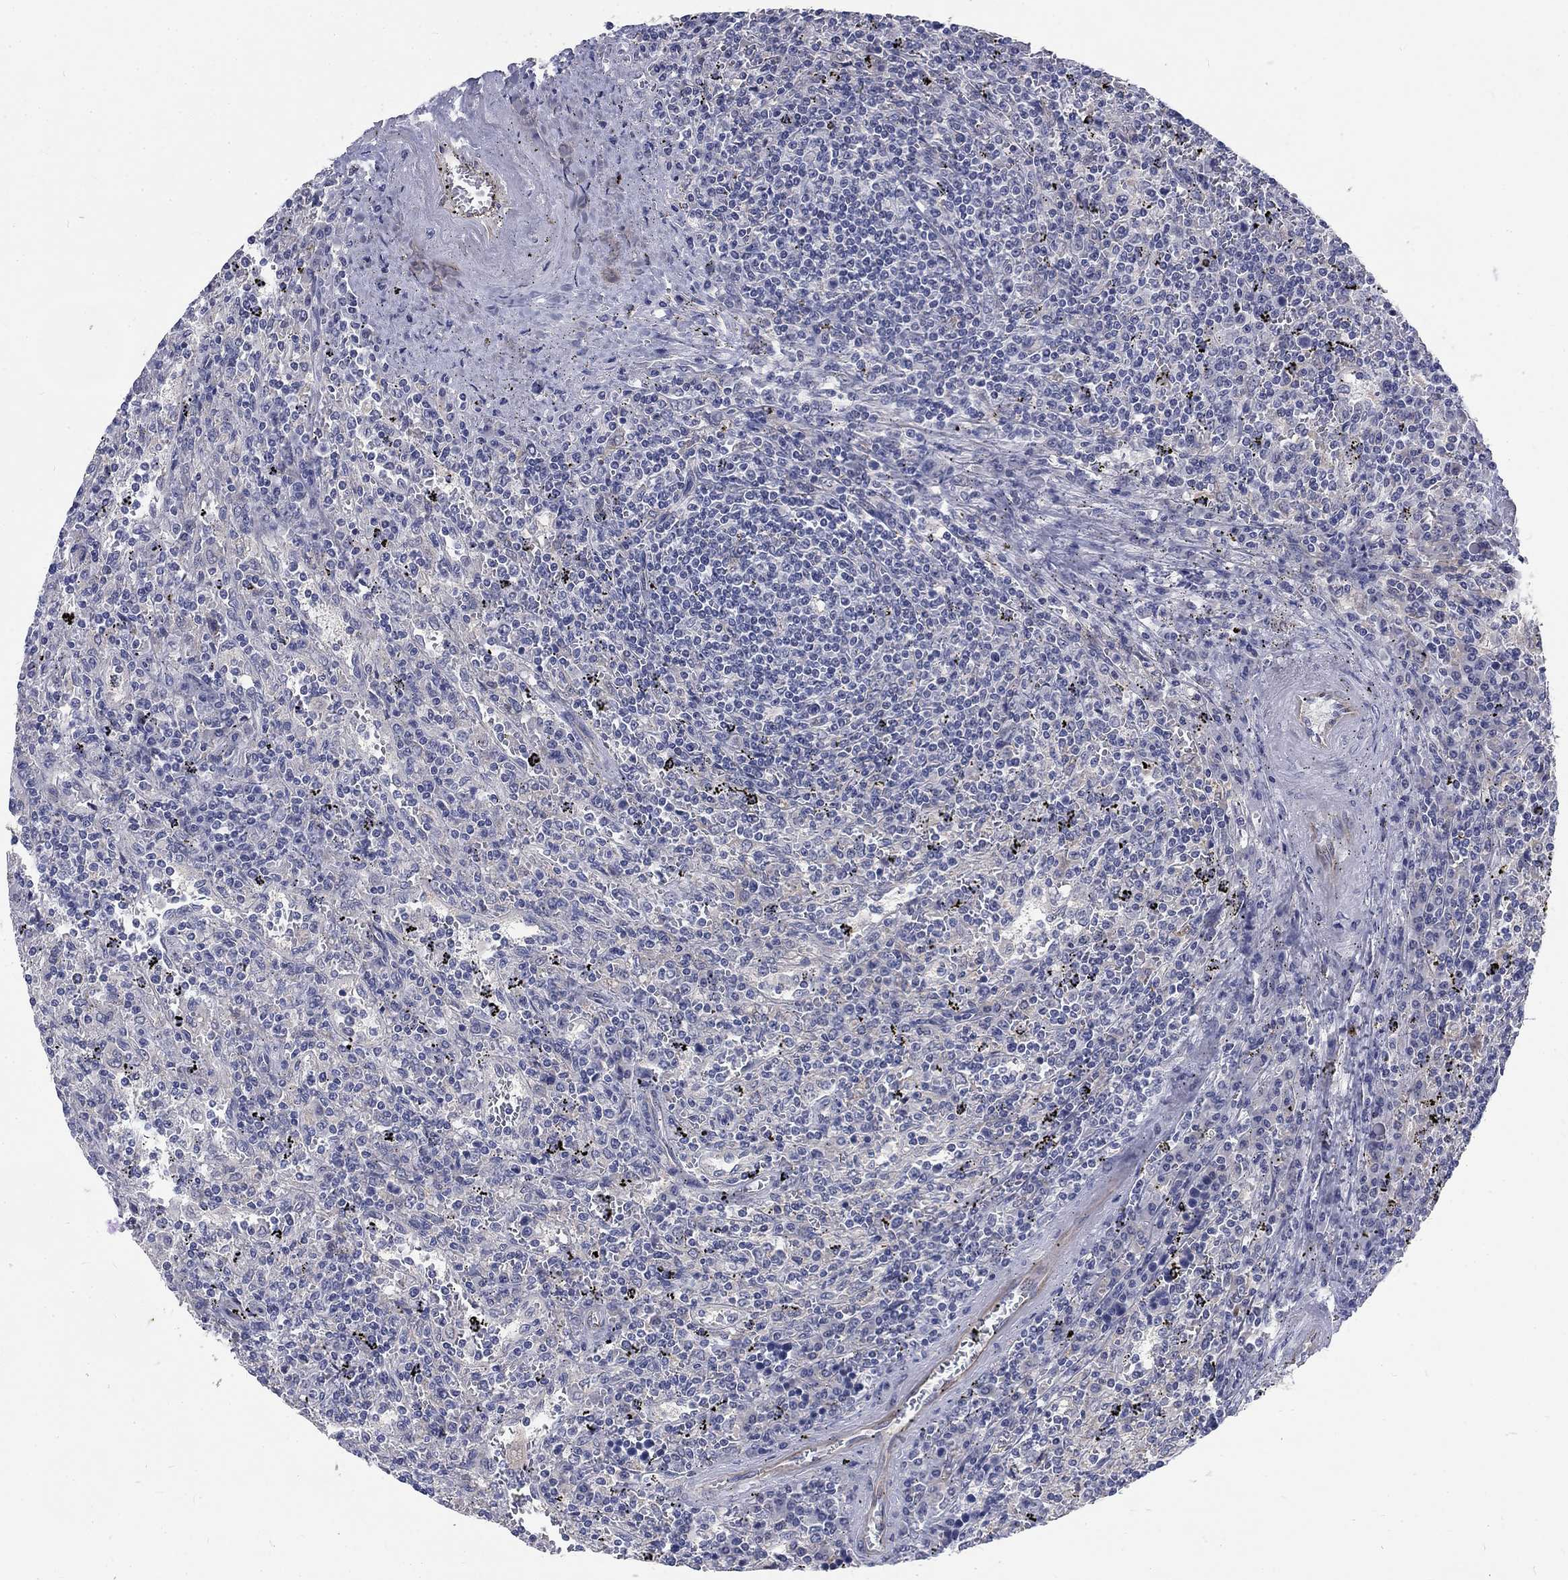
{"staining": {"intensity": "negative", "quantity": "none", "location": "none"}, "tissue": "lymphoma", "cell_type": "Tumor cells", "image_type": "cancer", "snomed": [{"axis": "morphology", "description": "Malignant lymphoma, non-Hodgkin's type, Low grade"}, {"axis": "topography", "description": "Spleen"}], "caption": "Malignant lymphoma, non-Hodgkin's type (low-grade) stained for a protein using immunohistochemistry (IHC) displays no staining tumor cells.", "gene": "PHKA1", "patient": {"sex": "male", "age": 62}}